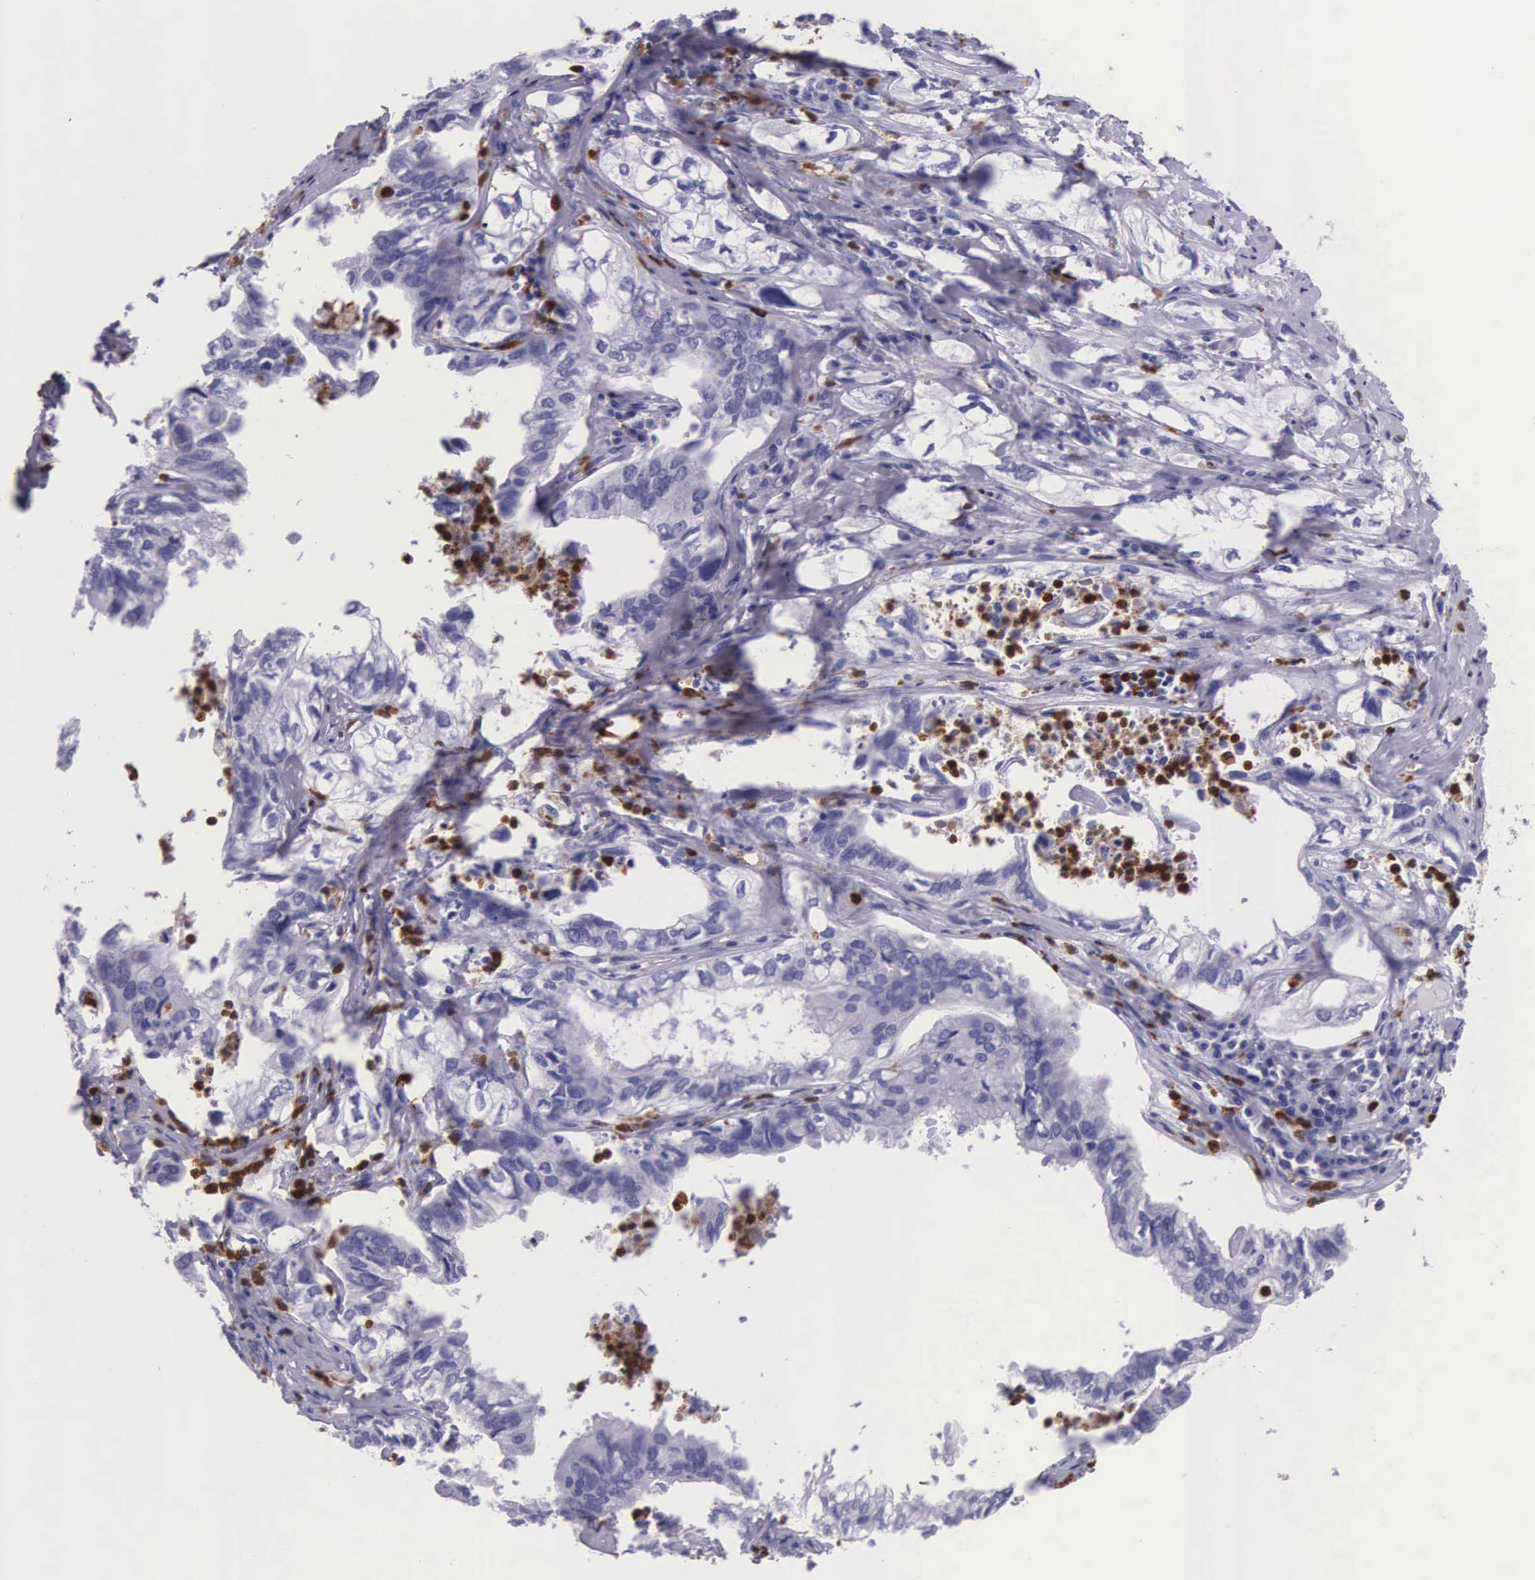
{"staining": {"intensity": "negative", "quantity": "none", "location": "none"}, "tissue": "lung cancer", "cell_type": "Tumor cells", "image_type": "cancer", "snomed": [{"axis": "morphology", "description": "Adenocarcinoma, NOS"}, {"axis": "topography", "description": "Lung"}], "caption": "The IHC micrograph has no significant staining in tumor cells of adenocarcinoma (lung) tissue.", "gene": "FCN1", "patient": {"sex": "male", "age": 48}}